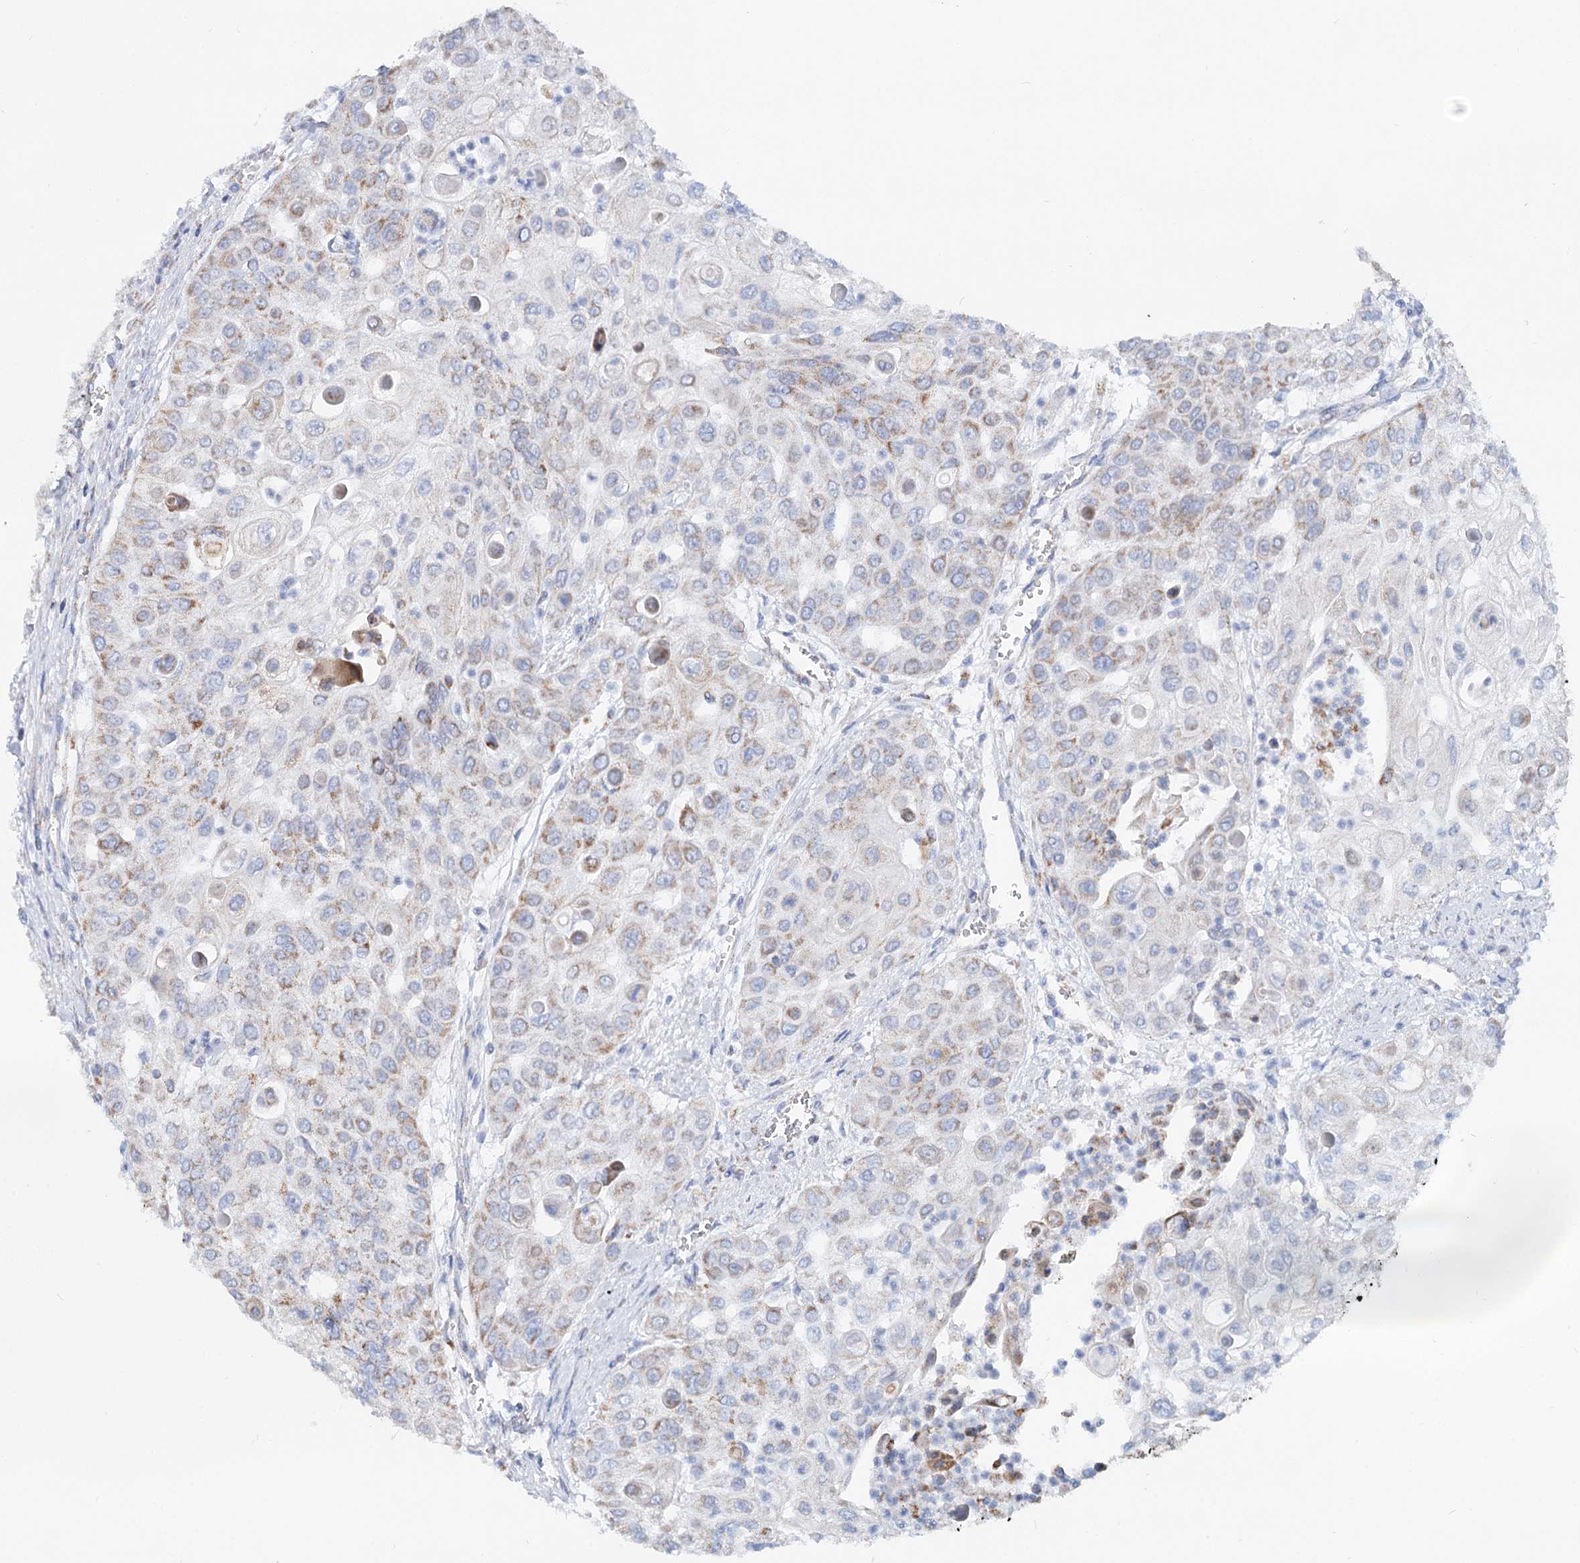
{"staining": {"intensity": "moderate", "quantity": "<25%", "location": "cytoplasmic/membranous"}, "tissue": "urothelial cancer", "cell_type": "Tumor cells", "image_type": "cancer", "snomed": [{"axis": "morphology", "description": "Urothelial carcinoma, High grade"}, {"axis": "topography", "description": "Urinary bladder"}], "caption": "High-grade urothelial carcinoma tissue shows moderate cytoplasmic/membranous positivity in approximately <25% of tumor cells, visualized by immunohistochemistry.", "gene": "MCCC2", "patient": {"sex": "female", "age": 79}}